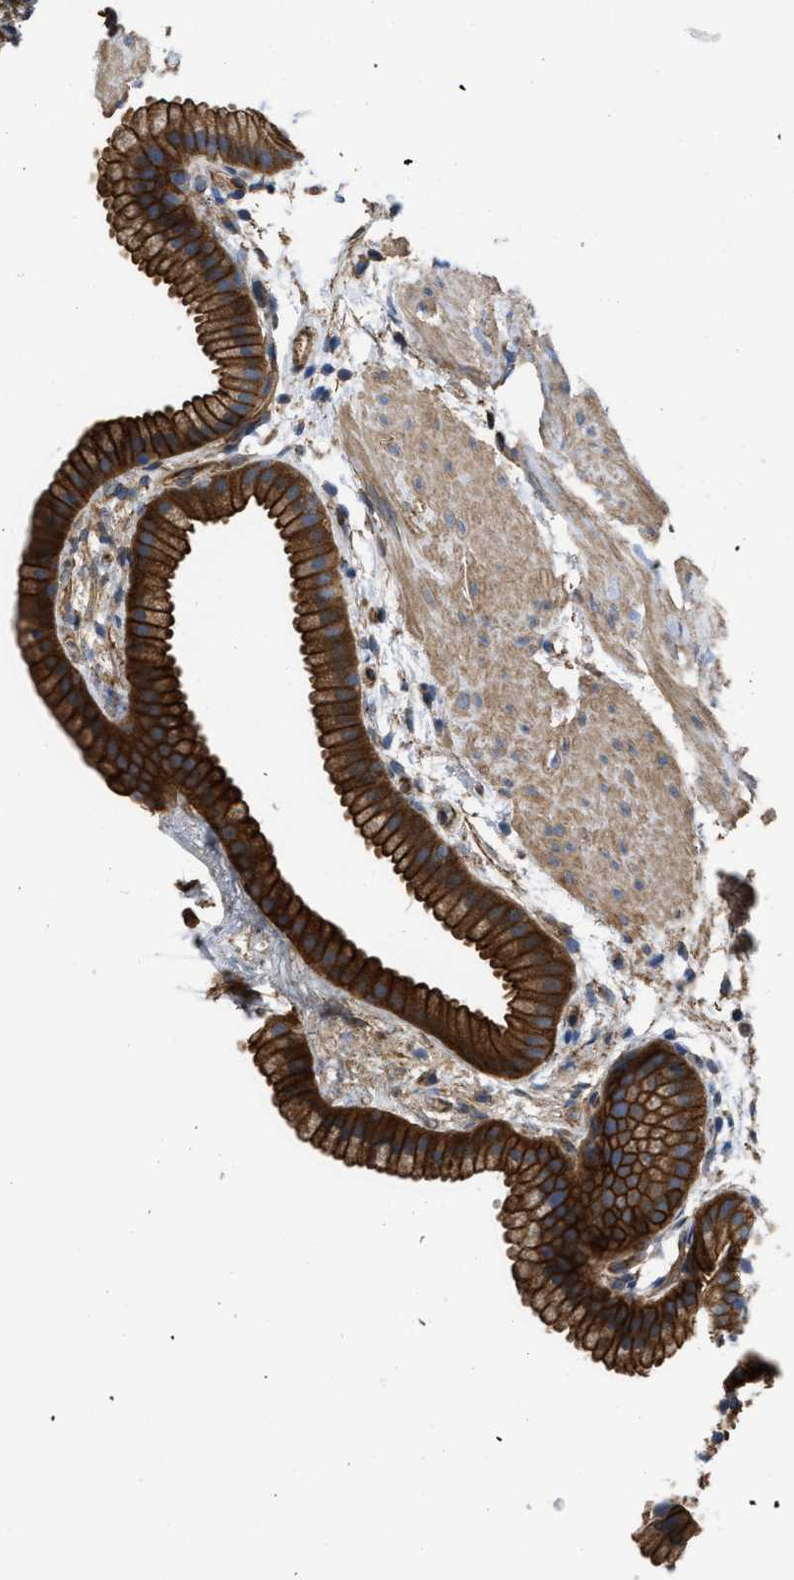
{"staining": {"intensity": "strong", "quantity": ">75%", "location": "cytoplasmic/membranous"}, "tissue": "gallbladder", "cell_type": "Glandular cells", "image_type": "normal", "snomed": [{"axis": "morphology", "description": "Normal tissue, NOS"}, {"axis": "topography", "description": "Gallbladder"}], "caption": "High-magnification brightfield microscopy of normal gallbladder stained with DAB (brown) and counterstained with hematoxylin (blue). glandular cells exhibit strong cytoplasmic/membranous expression is seen in about>75% of cells. (IHC, brightfield microscopy, high magnification).", "gene": "TRIOBP", "patient": {"sex": "female", "age": 64}}